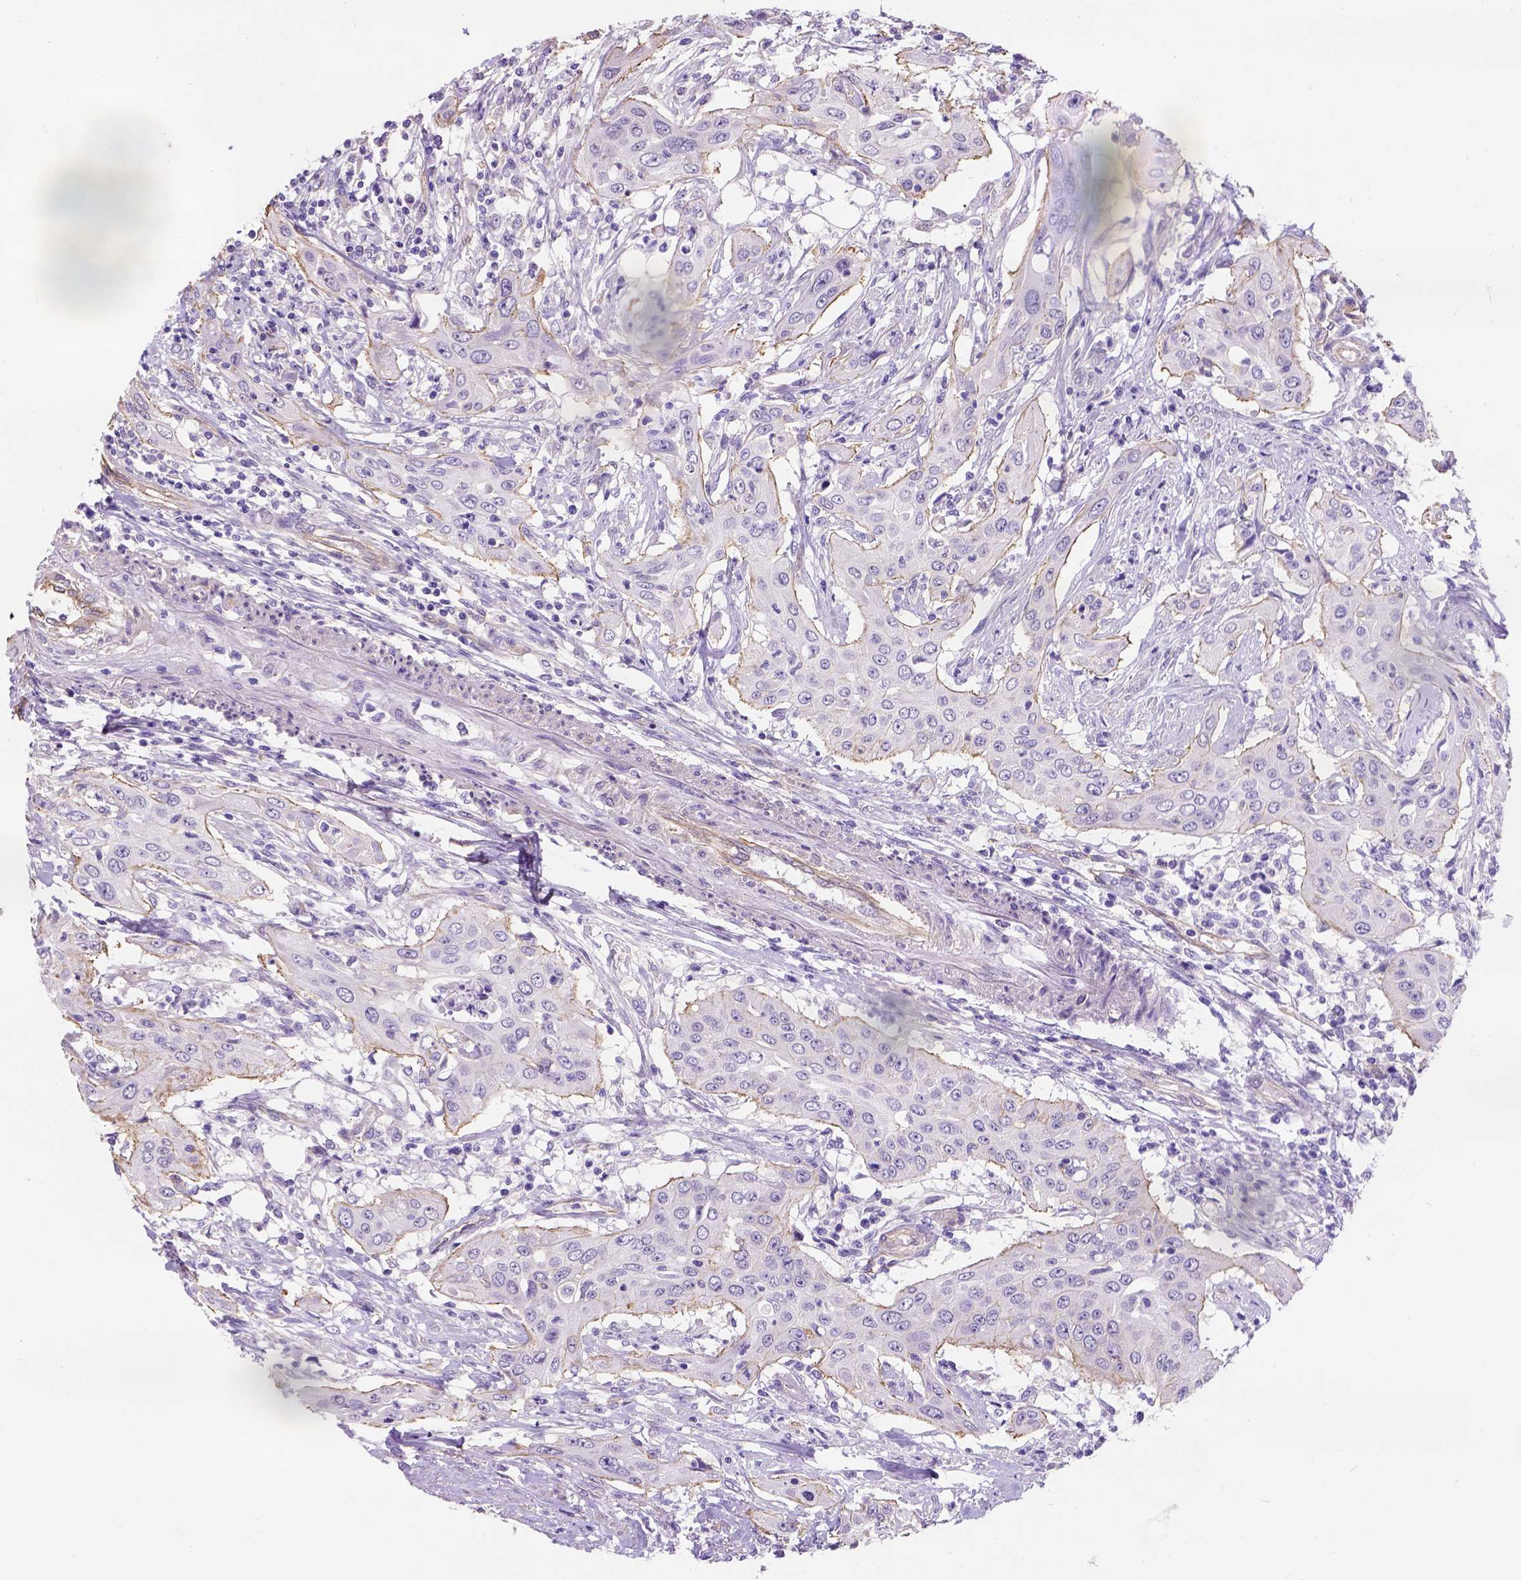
{"staining": {"intensity": "moderate", "quantity": "<25%", "location": "cytoplasmic/membranous"}, "tissue": "urothelial cancer", "cell_type": "Tumor cells", "image_type": "cancer", "snomed": [{"axis": "morphology", "description": "Urothelial carcinoma, High grade"}, {"axis": "topography", "description": "Urinary bladder"}], "caption": "Urothelial carcinoma (high-grade) stained with a brown dye reveals moderate cytoplasmic/membranous positive positivity in approximately <25% of tumor cells.", "gene": "PHF7", "patient": {"sex": "male", "age": 82}}